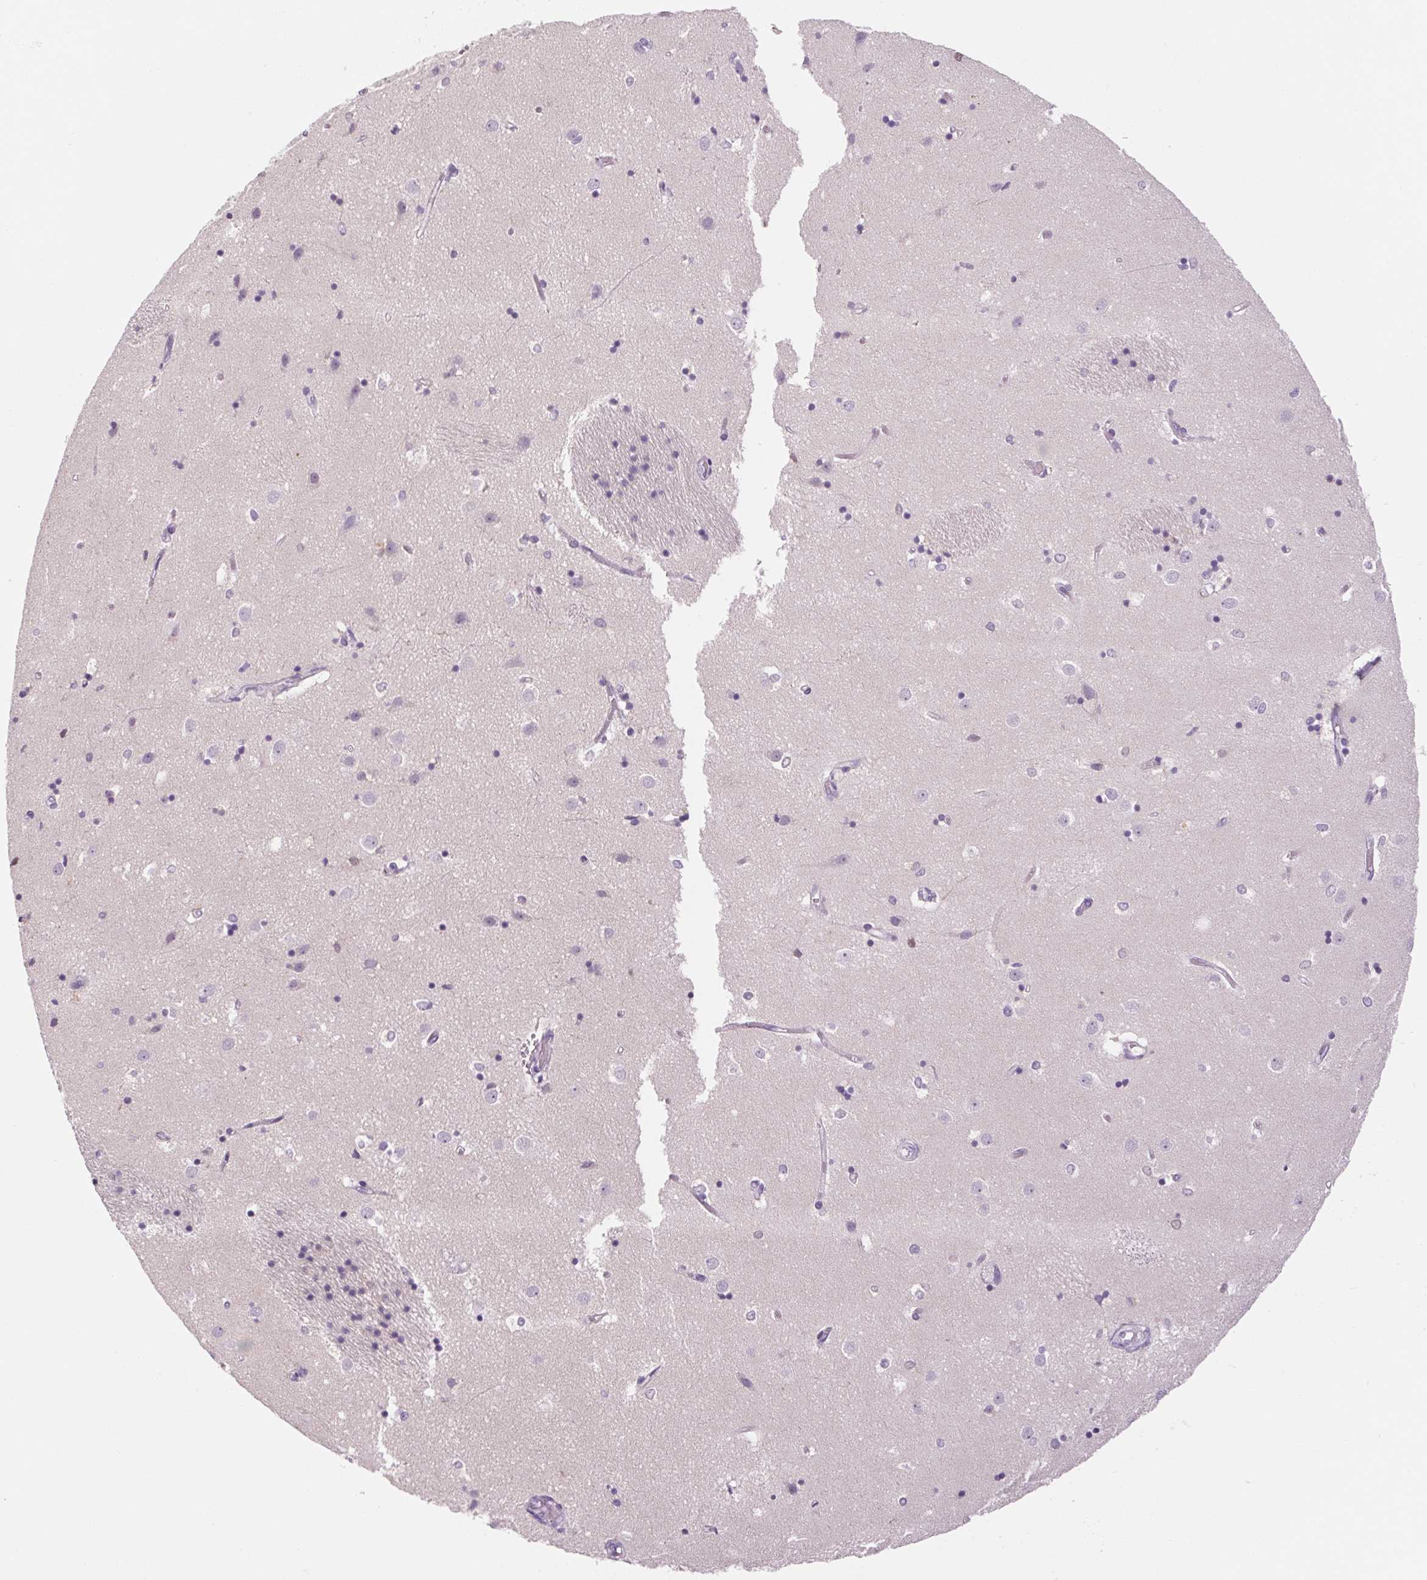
{"staining": {"intensity": "negative", "quantity": "none", "location": "none"}, "tissue": "caudate", "cell_type": "Glial cells", "image_type": "normal", "snomed": [{"axis": "morphology", "description": "Normal tissue, NOS"}, {"axis": "topography", "description": "Lateral ventricle wall"}], "caption": "DAB (3,3'-diaminobenzidine) immunohistochemical staining of benign caudate shows no significant expression in glial cells.", "gene": "RPTN", "patient": {"sex": "male", "age": 54}}